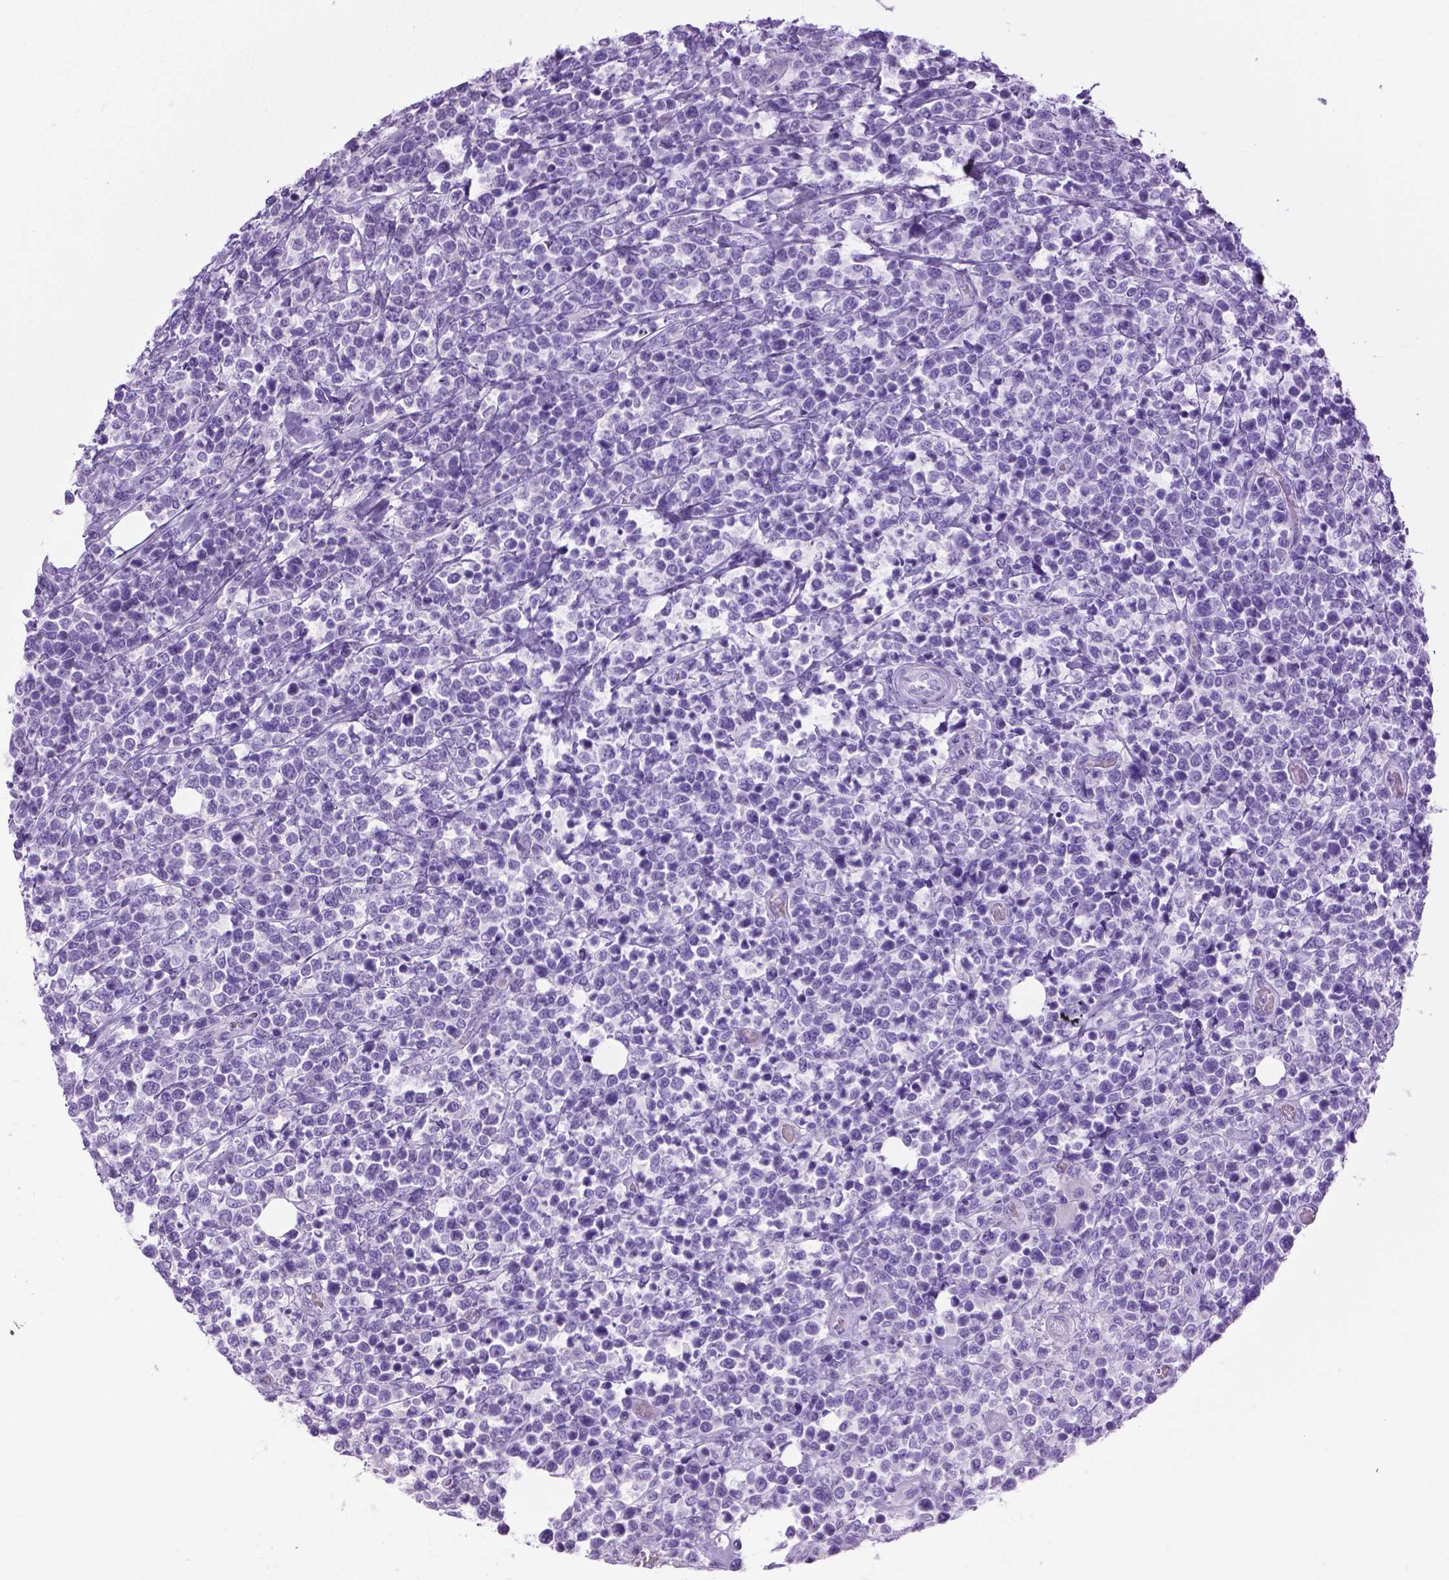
{"staining": {"intensity": "negative", "quantity": "none", "location": "none"}, "tissue": "lymphoma", "cell_type": "Tumor cells", "image_type": "cancer", "snomed": [{"axis": "morphology", "description": "Malignant lymphoma, non-Hodgkin's type, High grade"}, {"axis": "topography", "description": "Soft tissue"}], "caption": "This is a image of IHC staining of malignant lymphoma, non-Hodgkin's type (high-grade), which shows no staining in tumor cells. Brightfield microscopy of immunohistochemistry stained with DAB (3,3'-diaminobenzidine) (brown) and hematoxylin (blue), captured at high magnification.", "gene": "LELP1", "patient": {"sex": "female", "age": 56}}